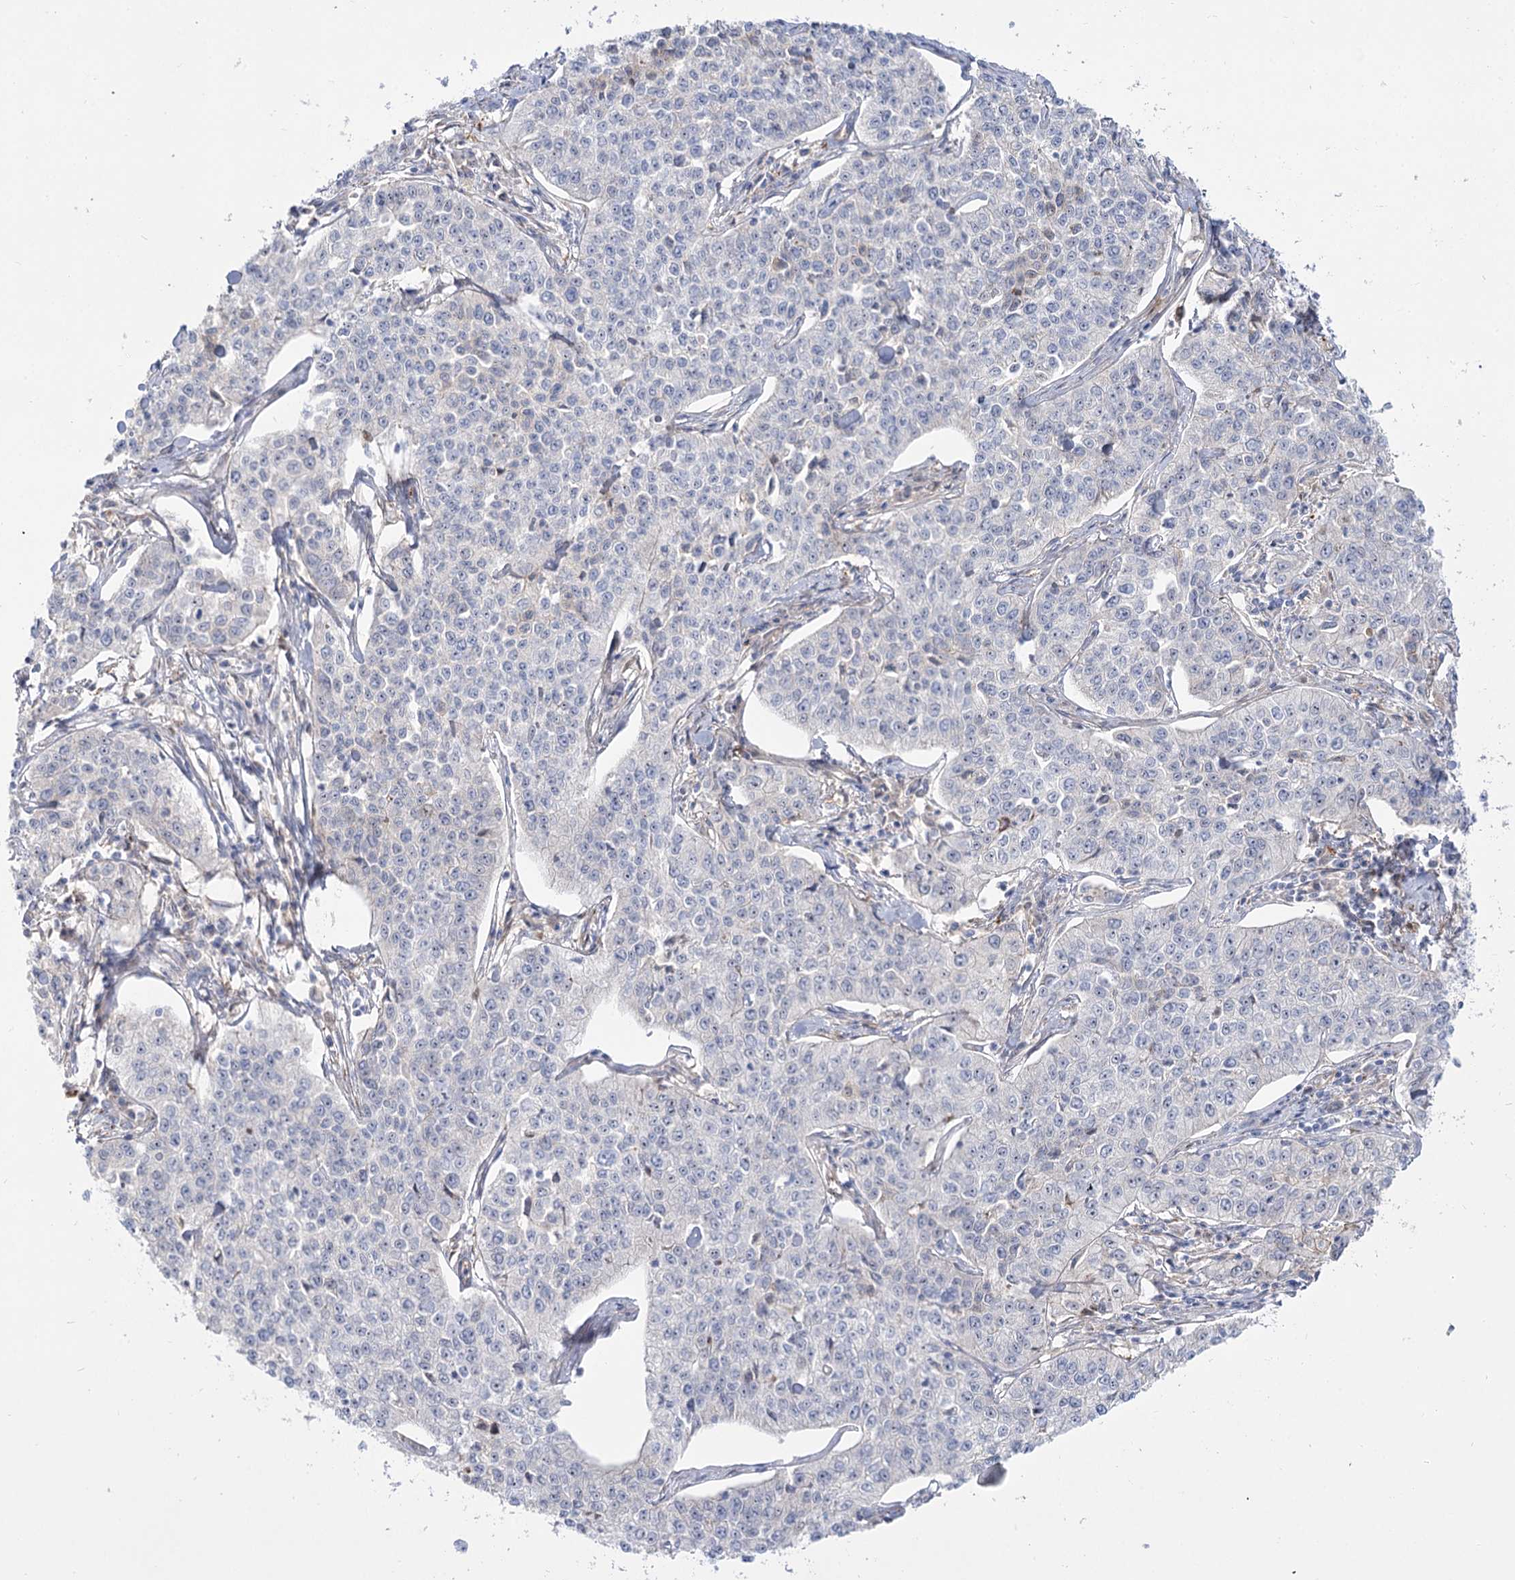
{"staining": {"intensity": "negative", "quantity": "none", "location": "none"}, "tissue": "cervical cancer", "cell_type": "Tumor cells", "image_type": "cancer", "snomed": [{"axis": "morphology", "description": "Squamous cell carcinoma, NOS"}, {"axis": "topography", "description": "Cervix"}], "caption": "Tumor cells show no significant protein staining in cervical squamous cell carcinoma.", "gene": "SUOX", "patient": {"sex": "female", "age": 35}}